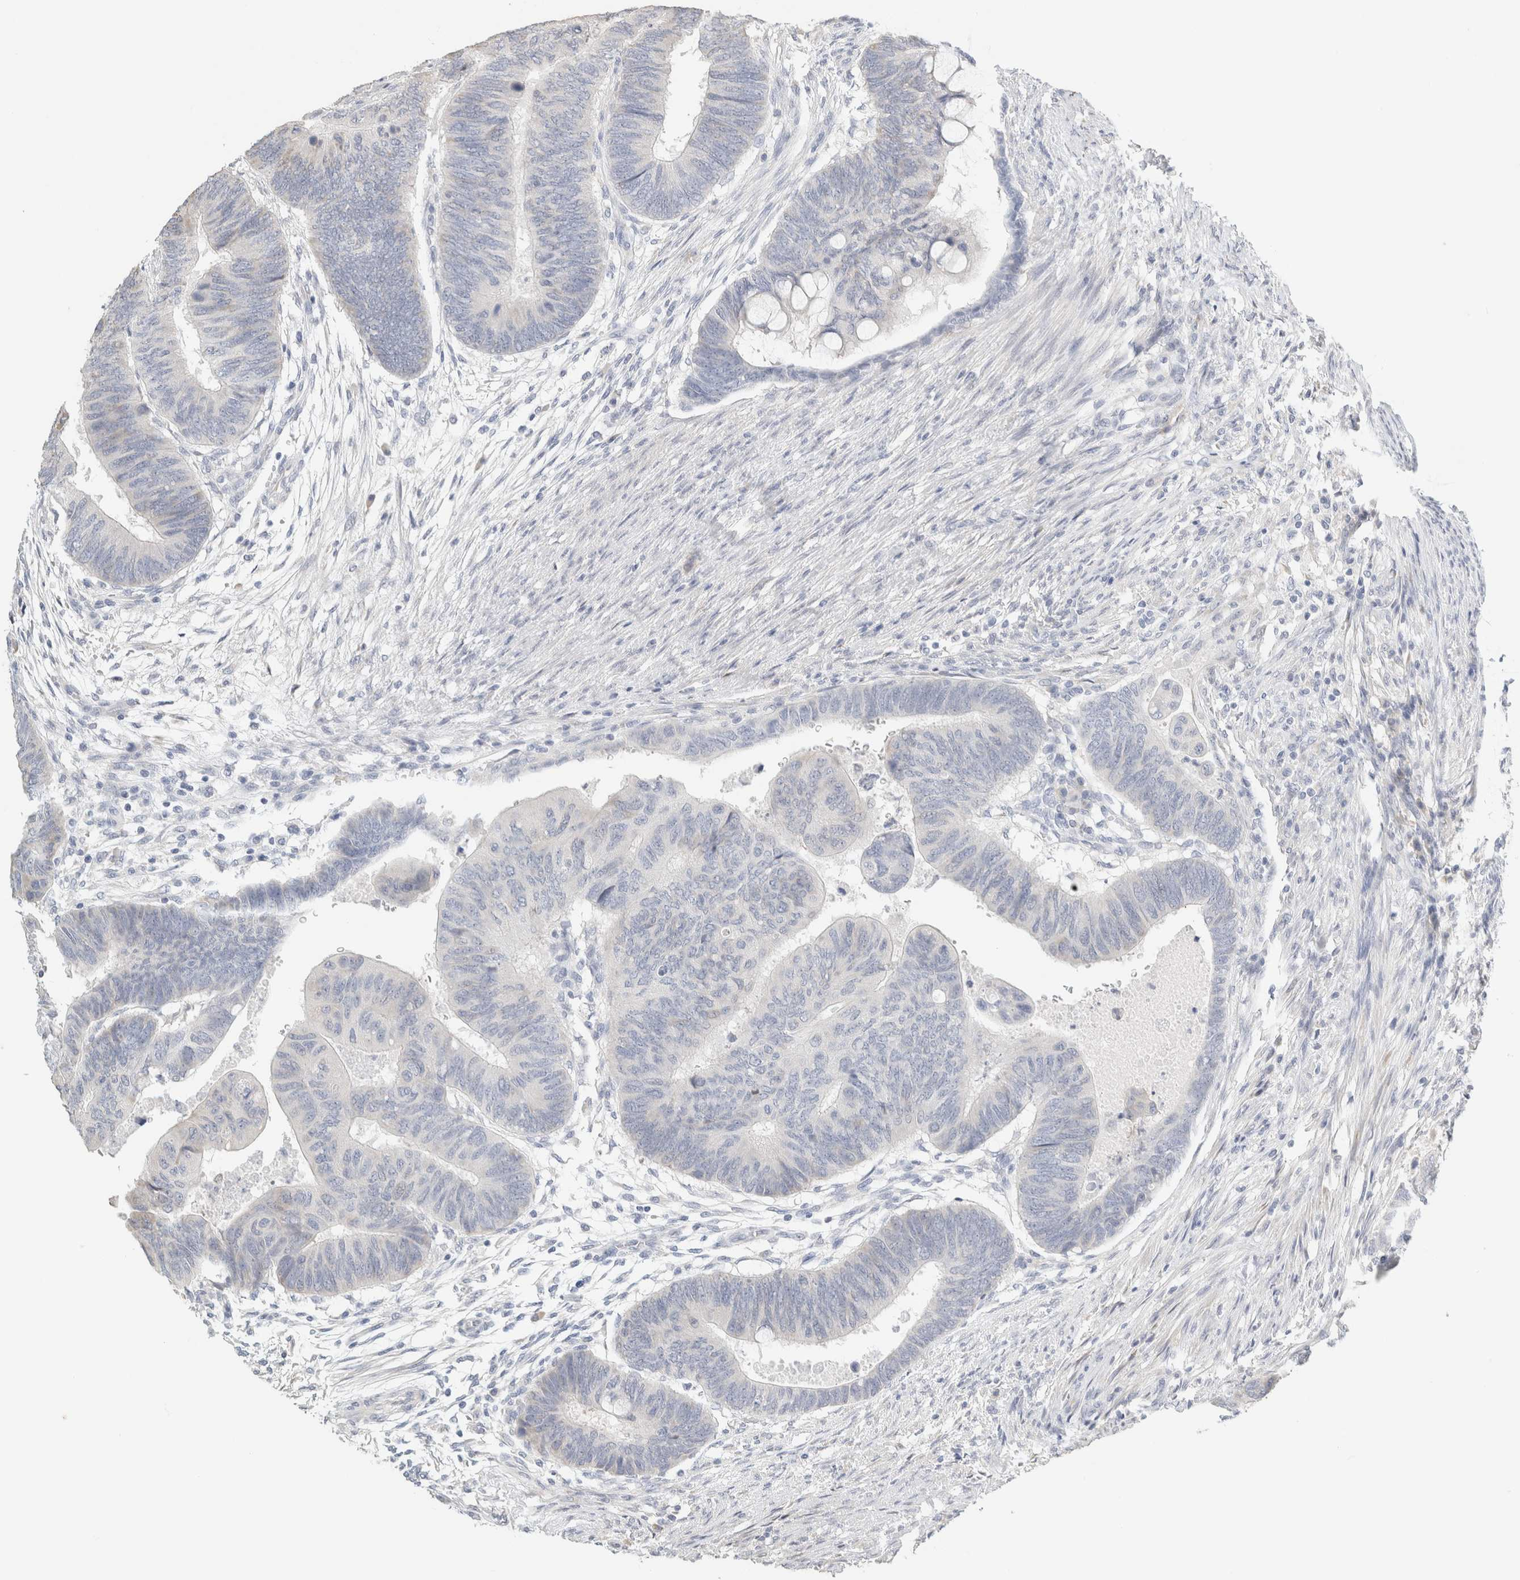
{"staining": {"intensity": "negative", "quantity": "none", "location": "none"}, "tissue": "colorectal cancer", "cell_type": "Tumor cells", "image_type": "cancer", "snomed": [{"axis": "morphology", "description": "Normal tissue, NOS"}, {"axis": "morphology", "description": "Adenocarcinoma, NOS"}, {"axis": "topography", "description": "Rectum"}, {"axis": "topography", "description": "Peripheral nerve tissue"}], "caption": "Immunohistochemistry histopathology image of neoplastic tissue: colorectal cancer (adenocarcinoma) stained with DAB reveals no significant protein expression in tumor cells.", "gene": "NEFM", "patient": {"sex": "male", "age": 92}}